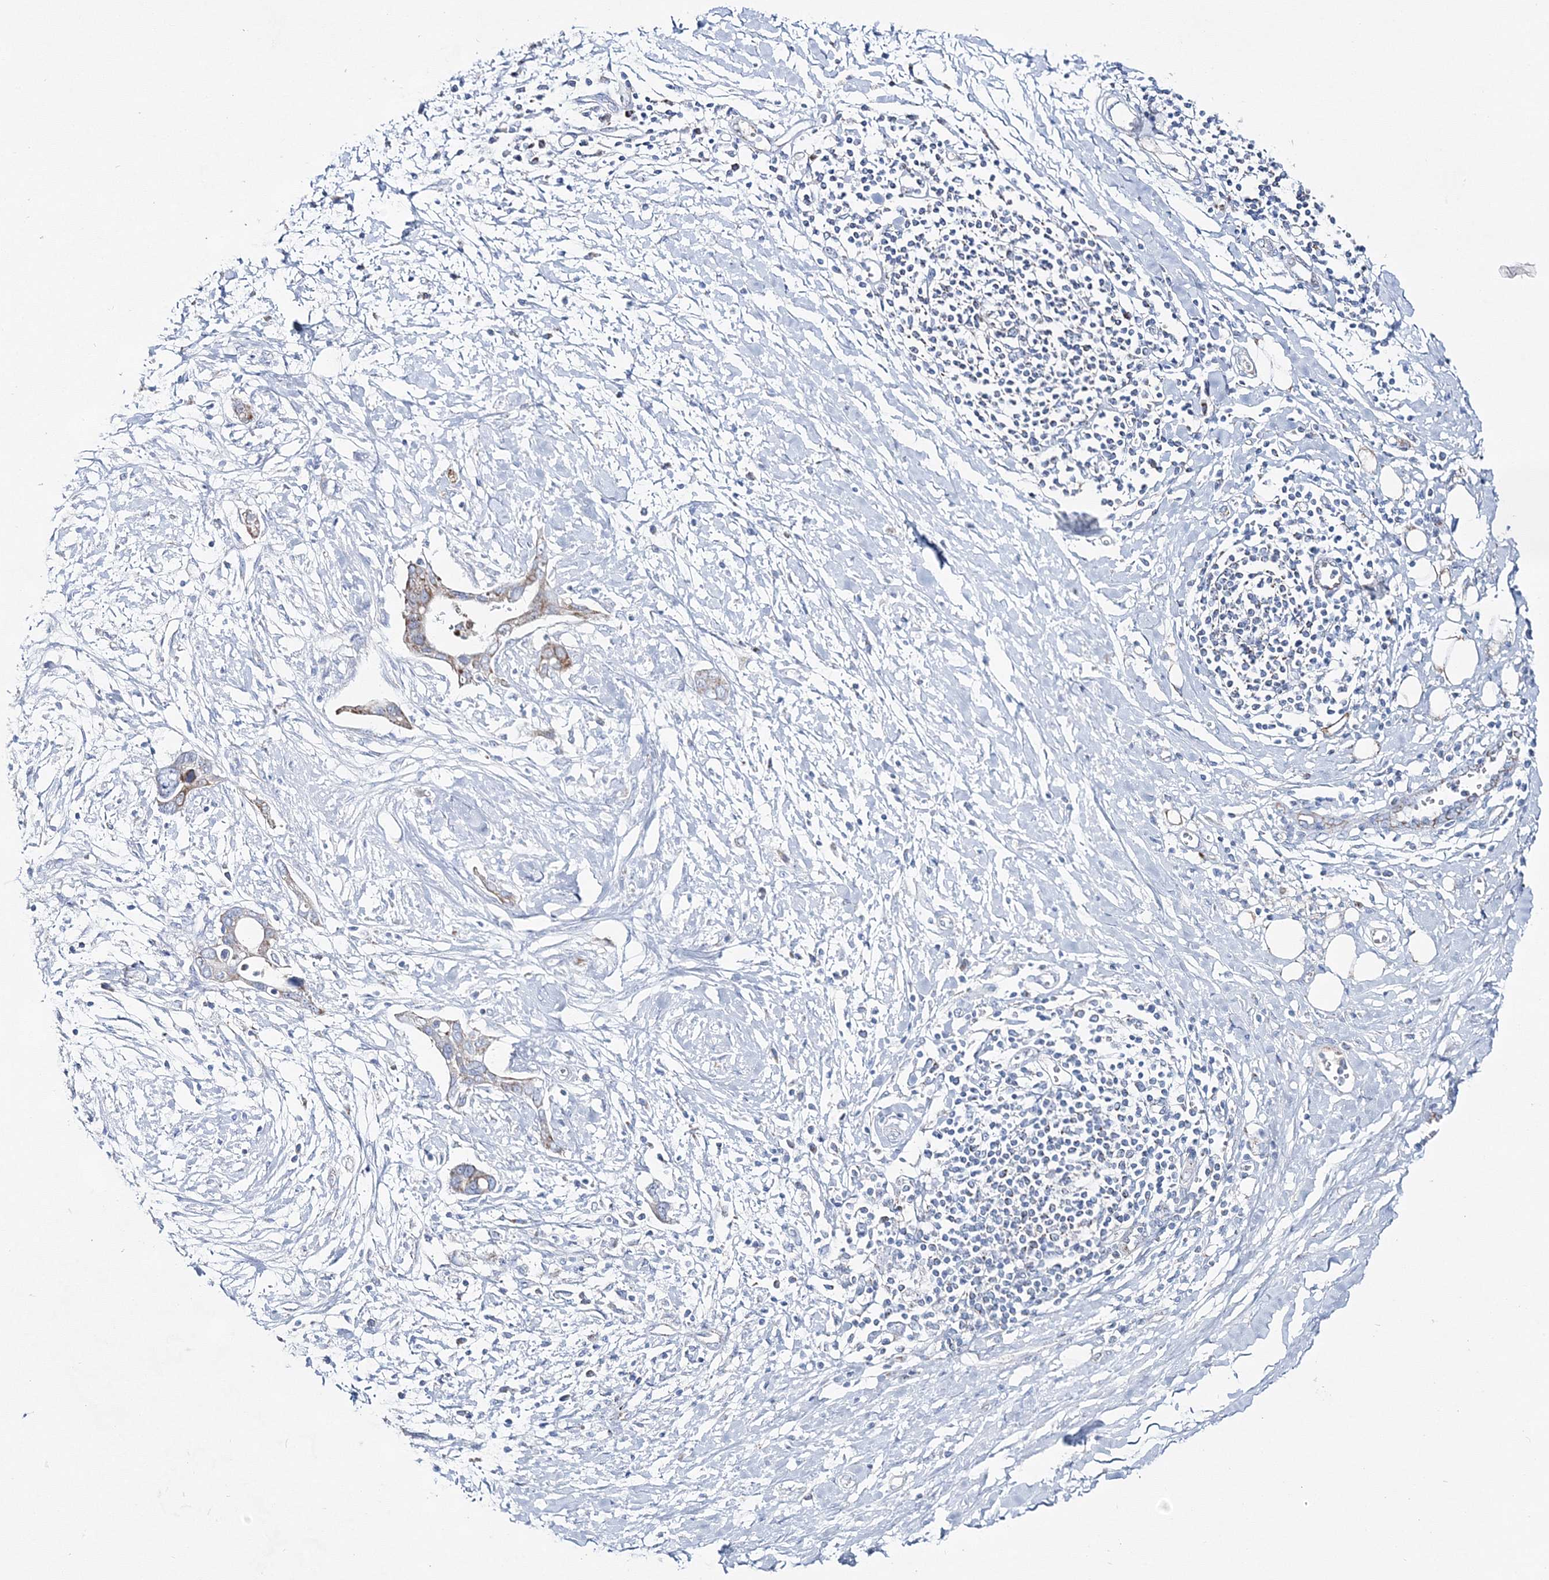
{"staining": {"intensity": "moderate", "quantity": "25%-75%", "location": "cytoplasmic/membranous"}, "tissue": "pancreatic cancer", "cell_type": "Tumor cells", "image_type": "cancer", "snomed": [{"axis": "morphology", "description": "Normal tissue, NOS"}, {"axis": "morphology", "description": "Adenocarcinoma, NOS"}, {"axis": "topography", "description": "Pancreas"}, {"axis": "topography", "description": "Peripheral nerve tissue"}], "caption": "A histopathology image of human pancreatic cancer stained for a protein exhibits moderate cytoplasmic/membranous brown staining in tumor cells.", "gene": "HIBCH", "patient": {"sex": "male", "age": 59}}